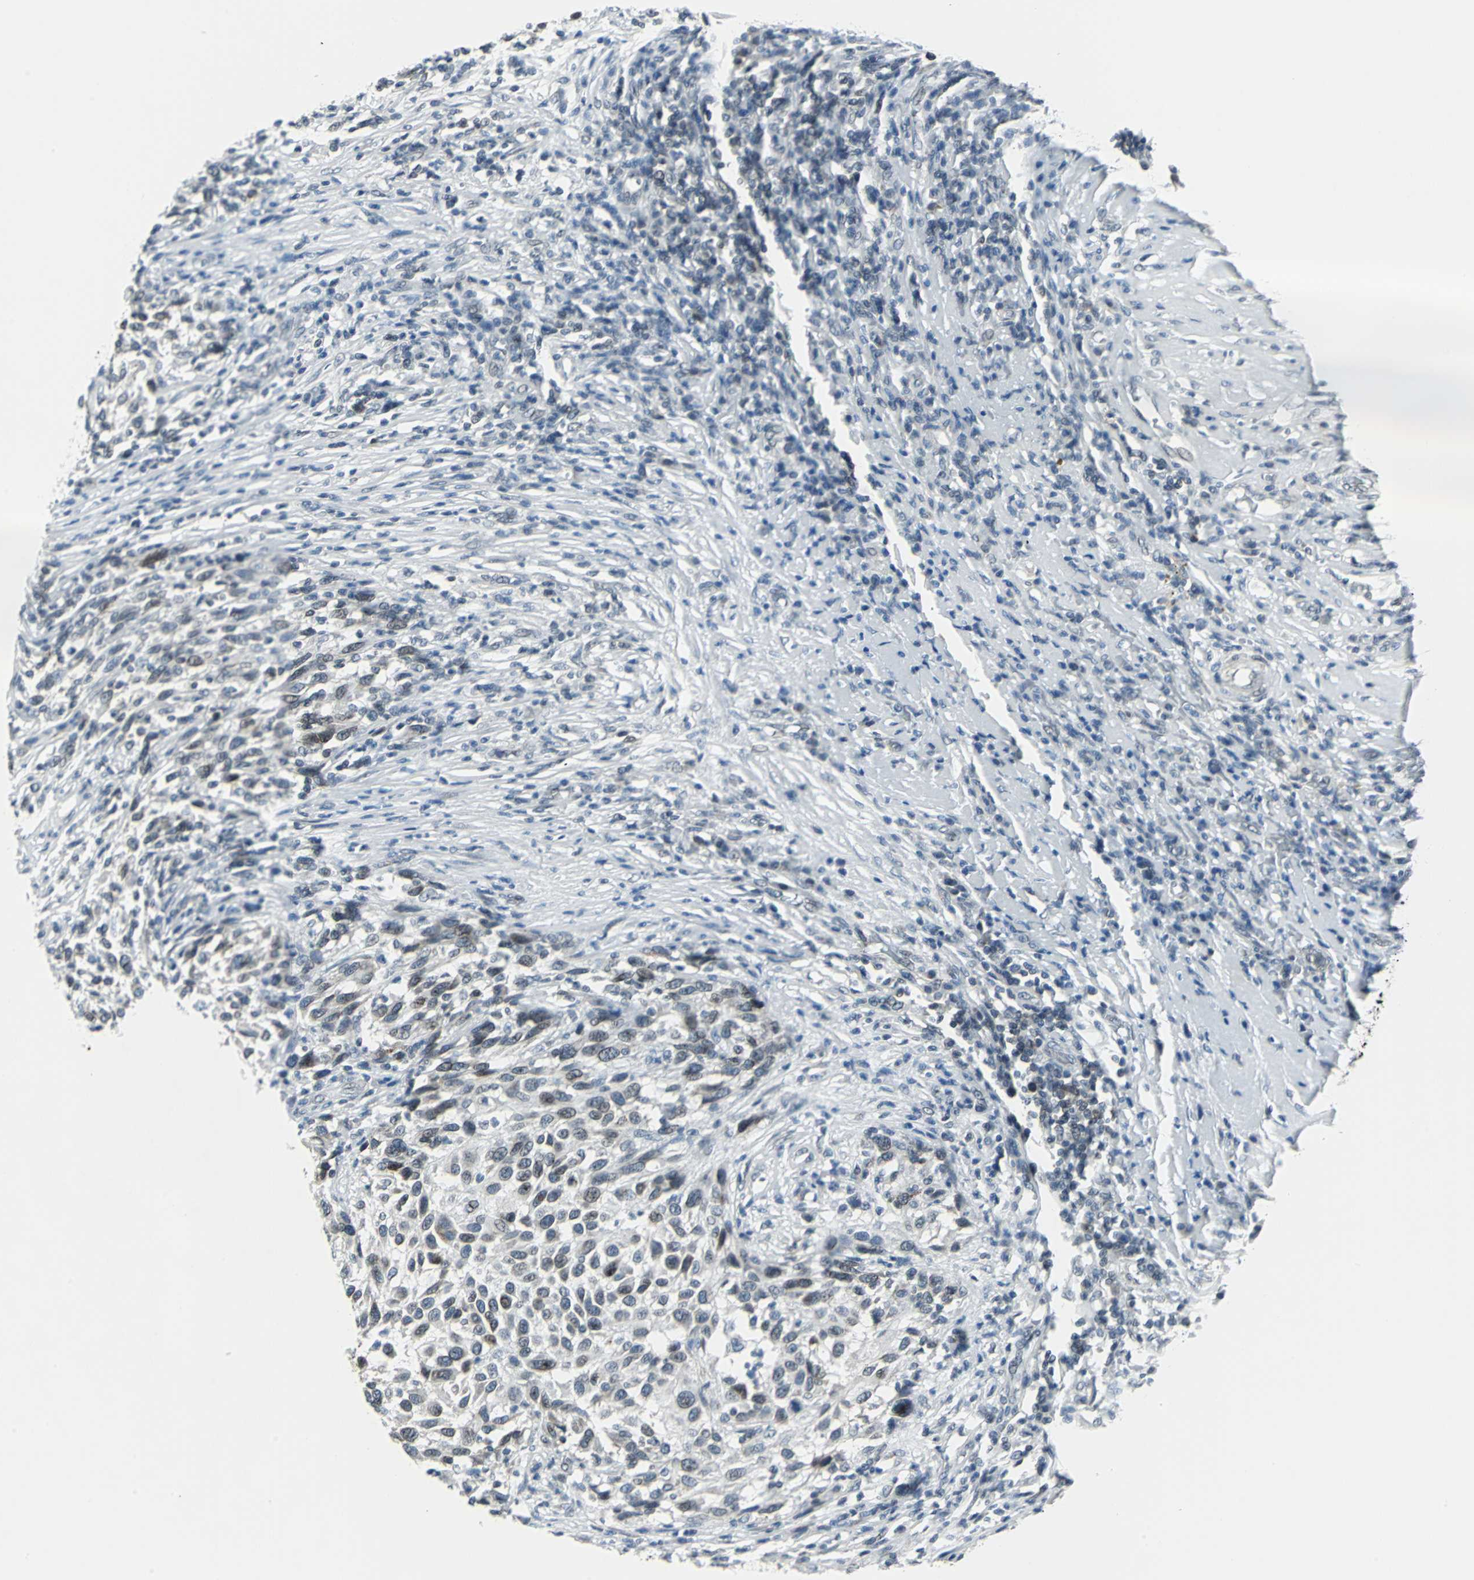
{"staining": {"intensity": "weak", "quantity": ">75%", "location": "cytoplasmic/membranous,nuclear"}, "tissue": "melanoma", "cell_type": "Tumor cells", "image_type": "cancer", "snomed": [{"axis": "morphology", "description": "Malignant melanoma, Metastatic site"}, {"axis": "topography", "description": "Lymph node"}], "caption": "Melanoma was stained to show a protein in brown. There is low levels of weak cytoplasmic/membranous and nuclear expression in approximately >75% of tumor cells. The protein of interest is shown in brown color, while the nuclei are stained blue.", "gene": "SNUPN", "patient": {"sex": "male", "age": 61}}